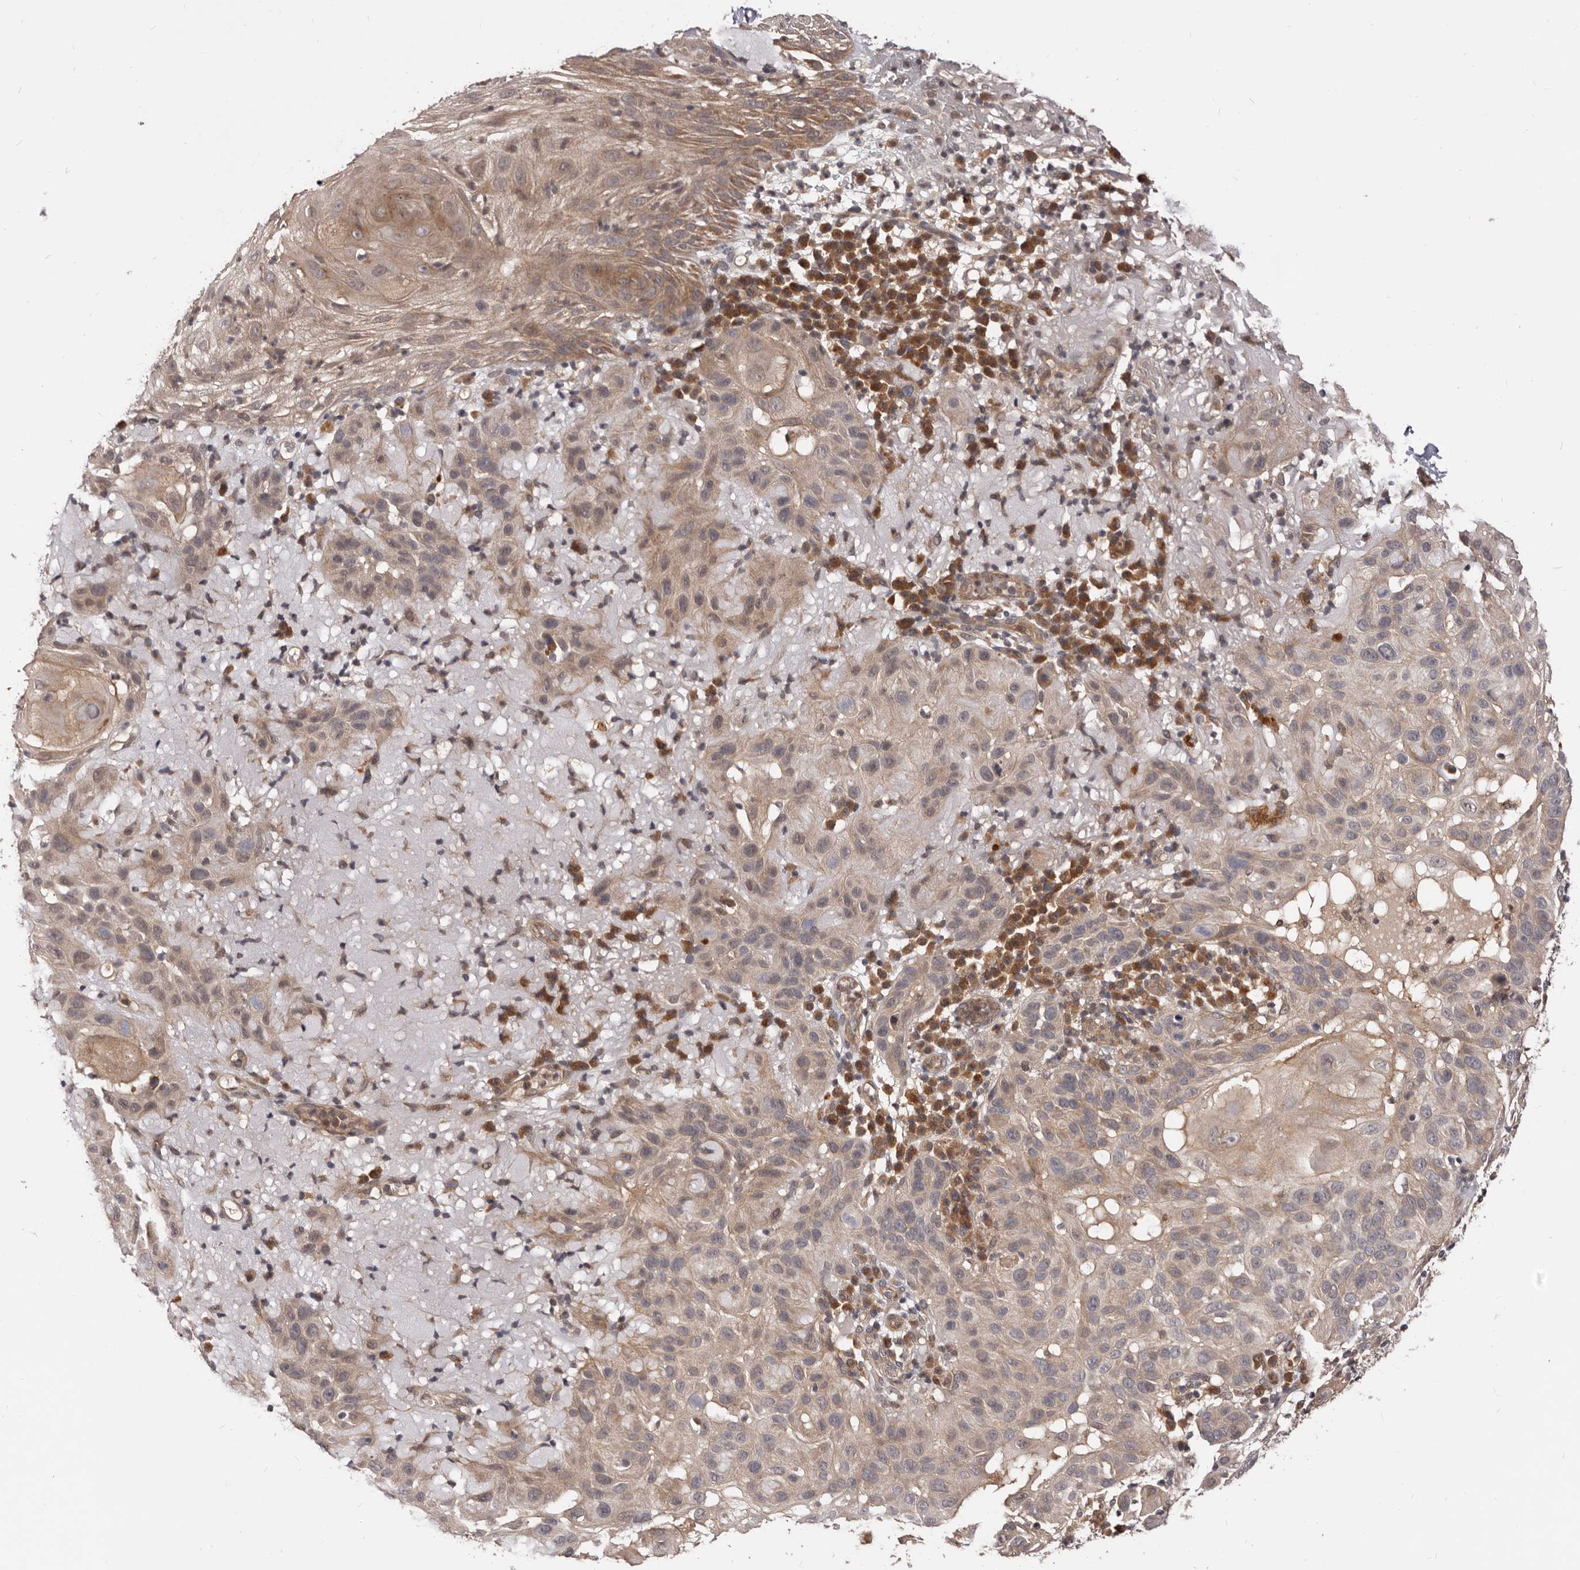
{"staining": {"intensity": "moderate", "quantity": ">75%", "location": "cytoplasmic/membranous"}, "tissue": "skin cancer", "cell_type": "Tumor cells", "image_type": "cancer", "snomed": [{"axis": "morphology", "description": "Normal tissue, NOS"}, {"axis": "morphology", "description": "Squamous cell carcinoma, NOS"}, {"axis": "topography", "description": "Skin"}], "caption": "Skin cancer (squamous cell carcinoma) stained for a protein (brown) exhibits moderate cytoplasmic/membranous positive expression in about >75% of tumor cells.", "gene": "MDP1", "patient": {"sex": "female", "age": 96}}